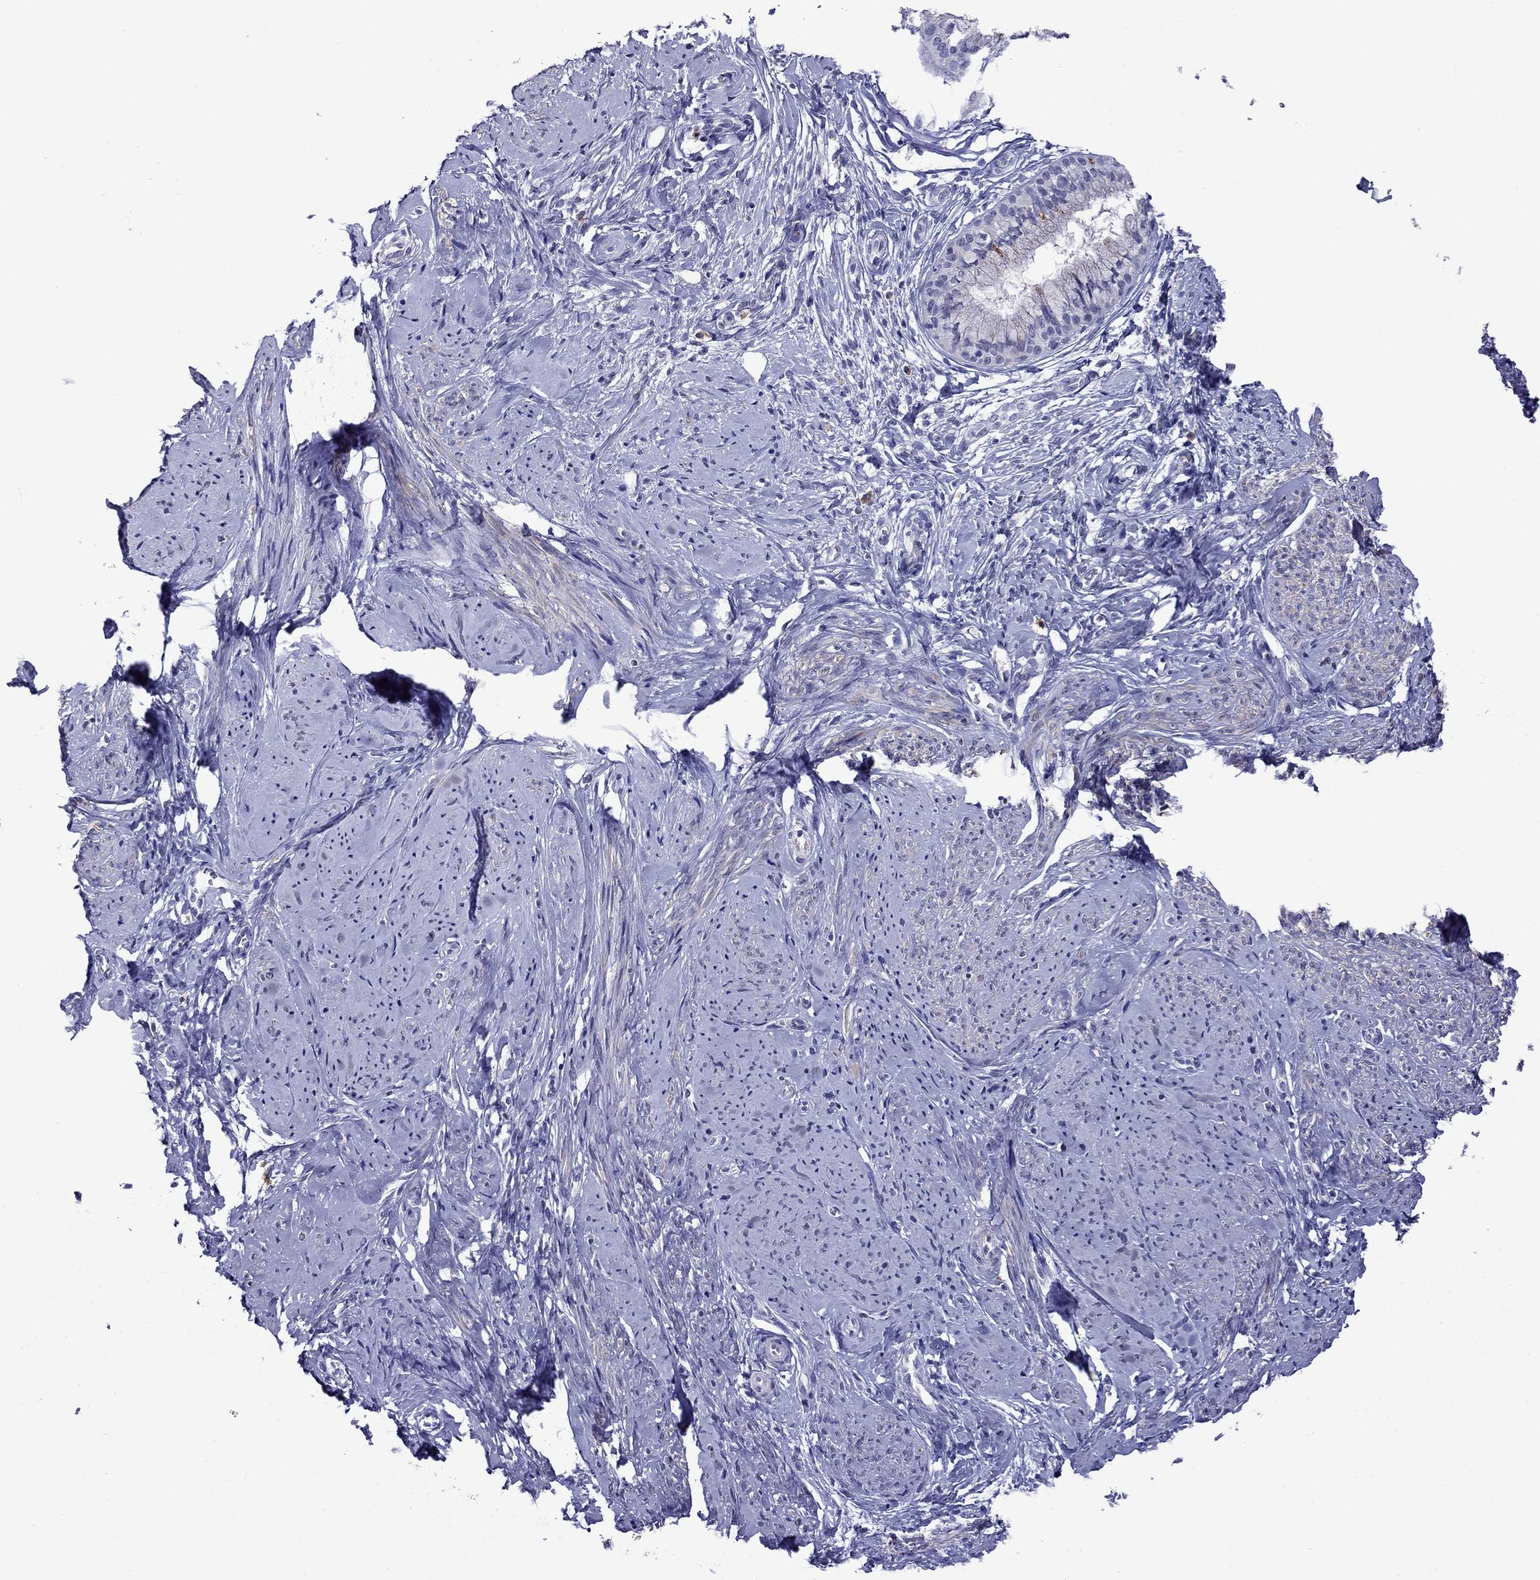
{"staining": {"intensity": "negative", "quantity": "none", "location": "none"}, "tissue": "smooth muscle", "cell_type": "Smooth muscle cells", "image_type": "normal", "snomed": [{"axis": "morphology", "description": "Normal tissue, NOS"}, {"axis": "topography", "description": "Smooth muscle"}], "caption": "DAB (3,3'-diaminobenzidine) immunohistochemical staining of benign human smooth muscle reveals no significant positivity in smooth muscle cells.", "gene": "STAR", "patient": {"sex": "female", "age": 48}}